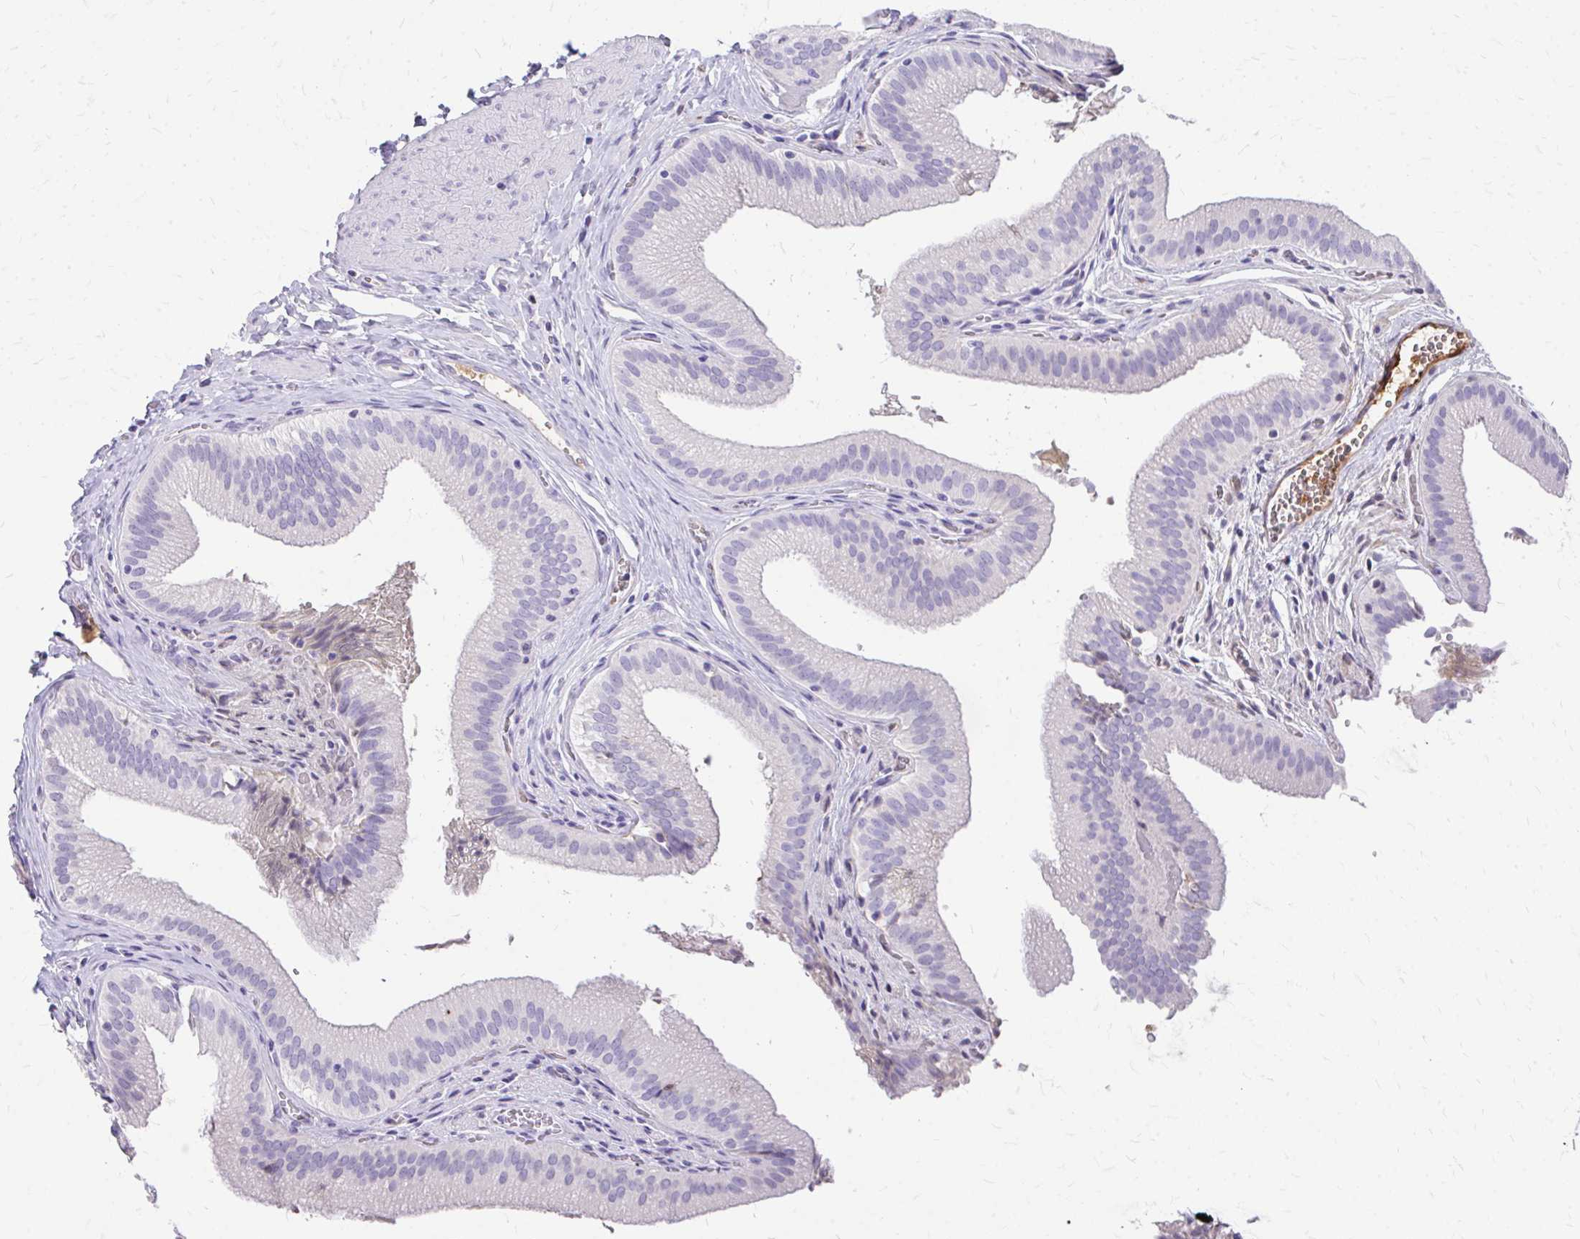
{"staining": {"intensity": "negative", "quantity": "none", "location": "none"}, "tissue": "gallbladder", "cell_type": "Glandular cells", "image_type": "normal", "snomed": [{"axis": "morphology", "description": "Normal tissue, NOS"}, {"axis": "topography", "description": "Gallbladder"}, {"axis": "topography", "description": "Peripheral nerve tissue"}], "caption": "A histopathology image of gallbladder stained for a protein reveals no brown staining in glandular cells.", "gene": "CFH", "patient": {"sex": "male", "age": 17}}